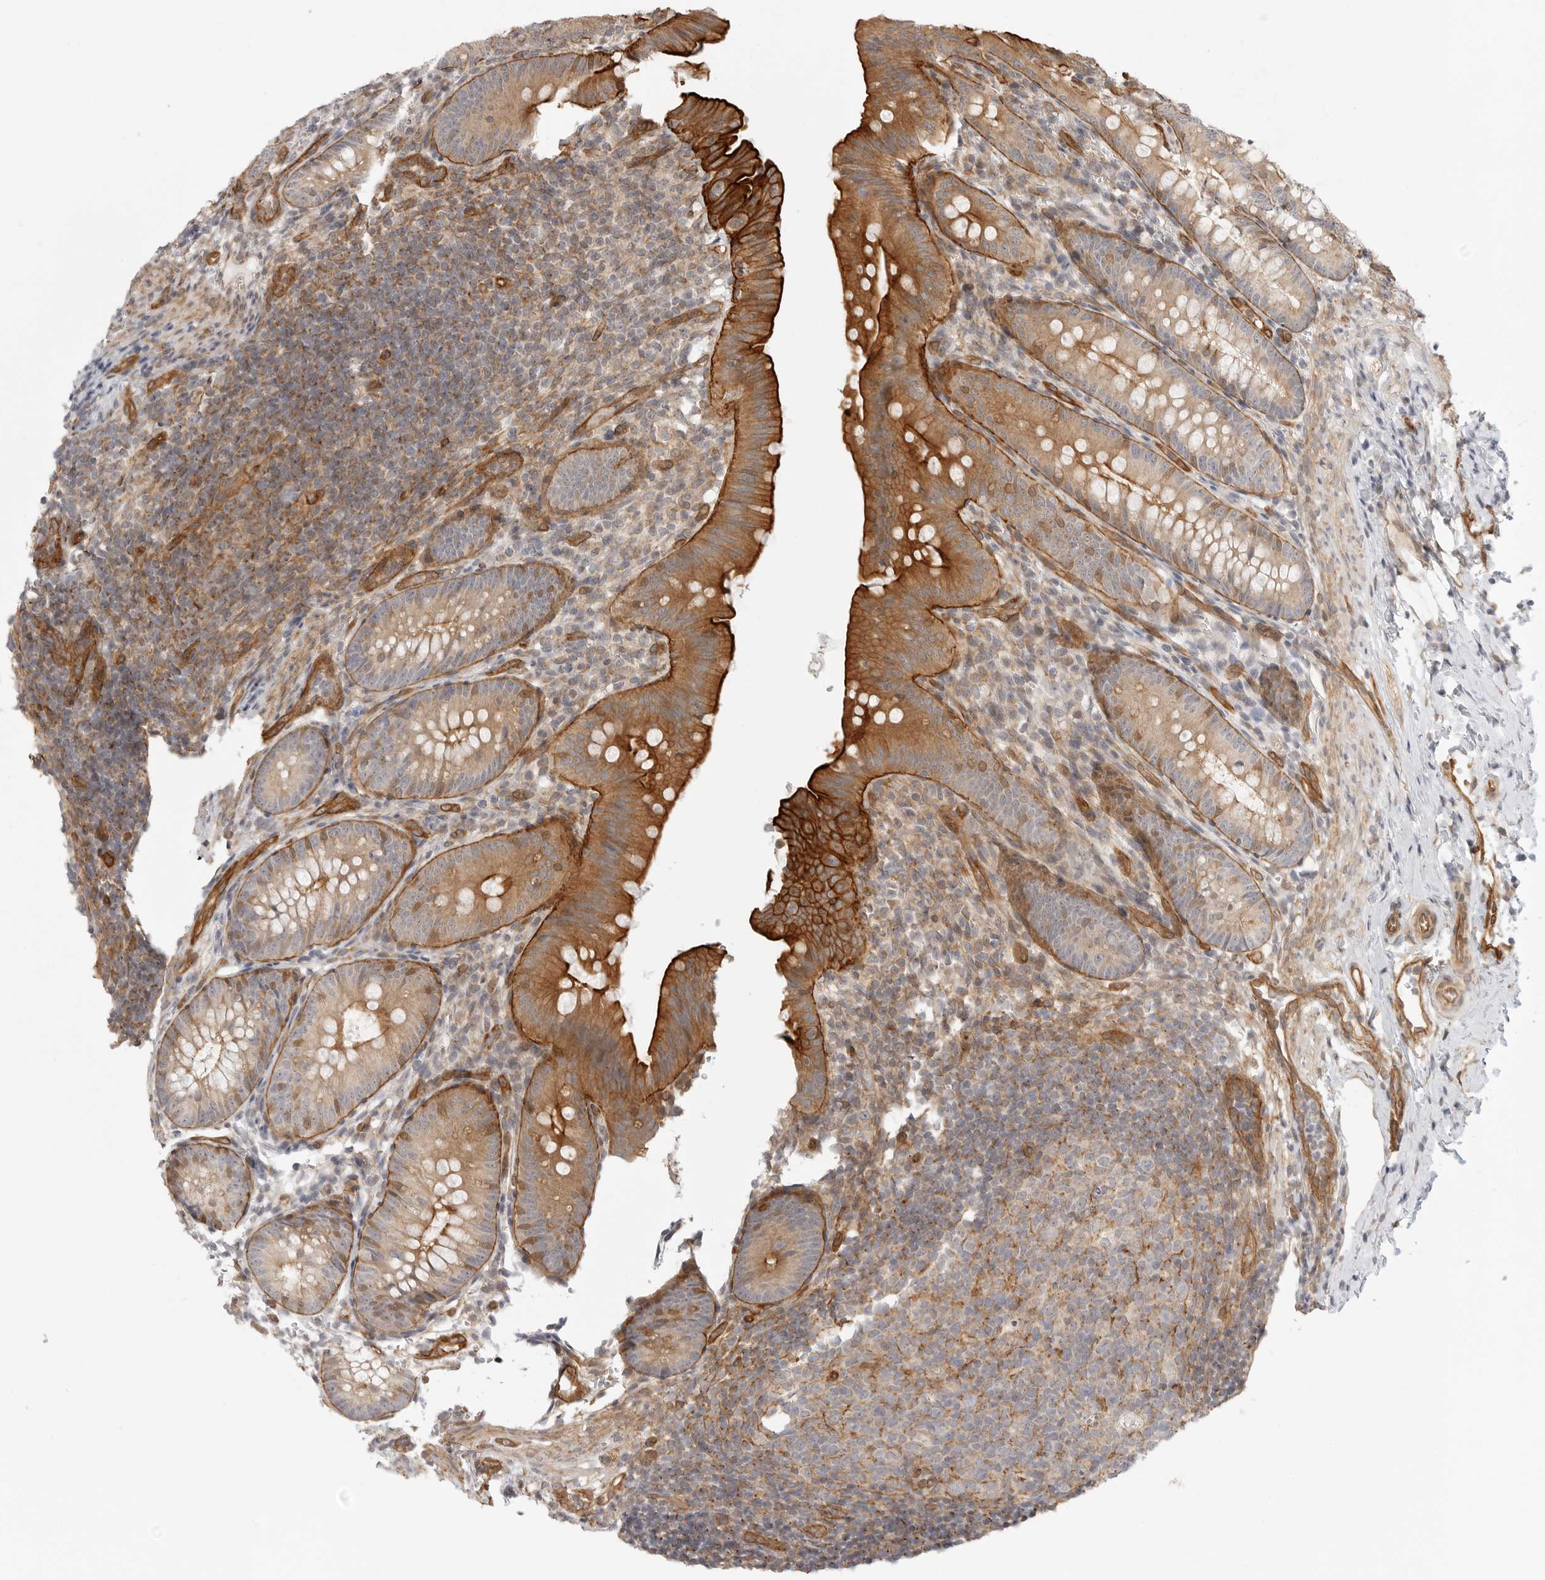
{"staining": {"intensity": "strong", "quantity": ">75%", "location": "cytoplasmic/membranous,nuclear"}, "tissue": "appendix", "cell_type": "Glandular cells", "image_type": "normal", "snomed": [{"axis": "morphology", "description": "Normal tissue, NOS"}, {"axis": "topography", "description": "Appendix"}], "caption": "Strong cytoplasmic/membranous,nuclear expression is appreciated in approximately >75% of glandular cells in normal appendix. (DAB (3,3'-diaminobenzidine) = brown stain, brightfield microscopy at high magnification).", "gene": "ATOH7", "patient": {"sex": "male", "age": 1}}